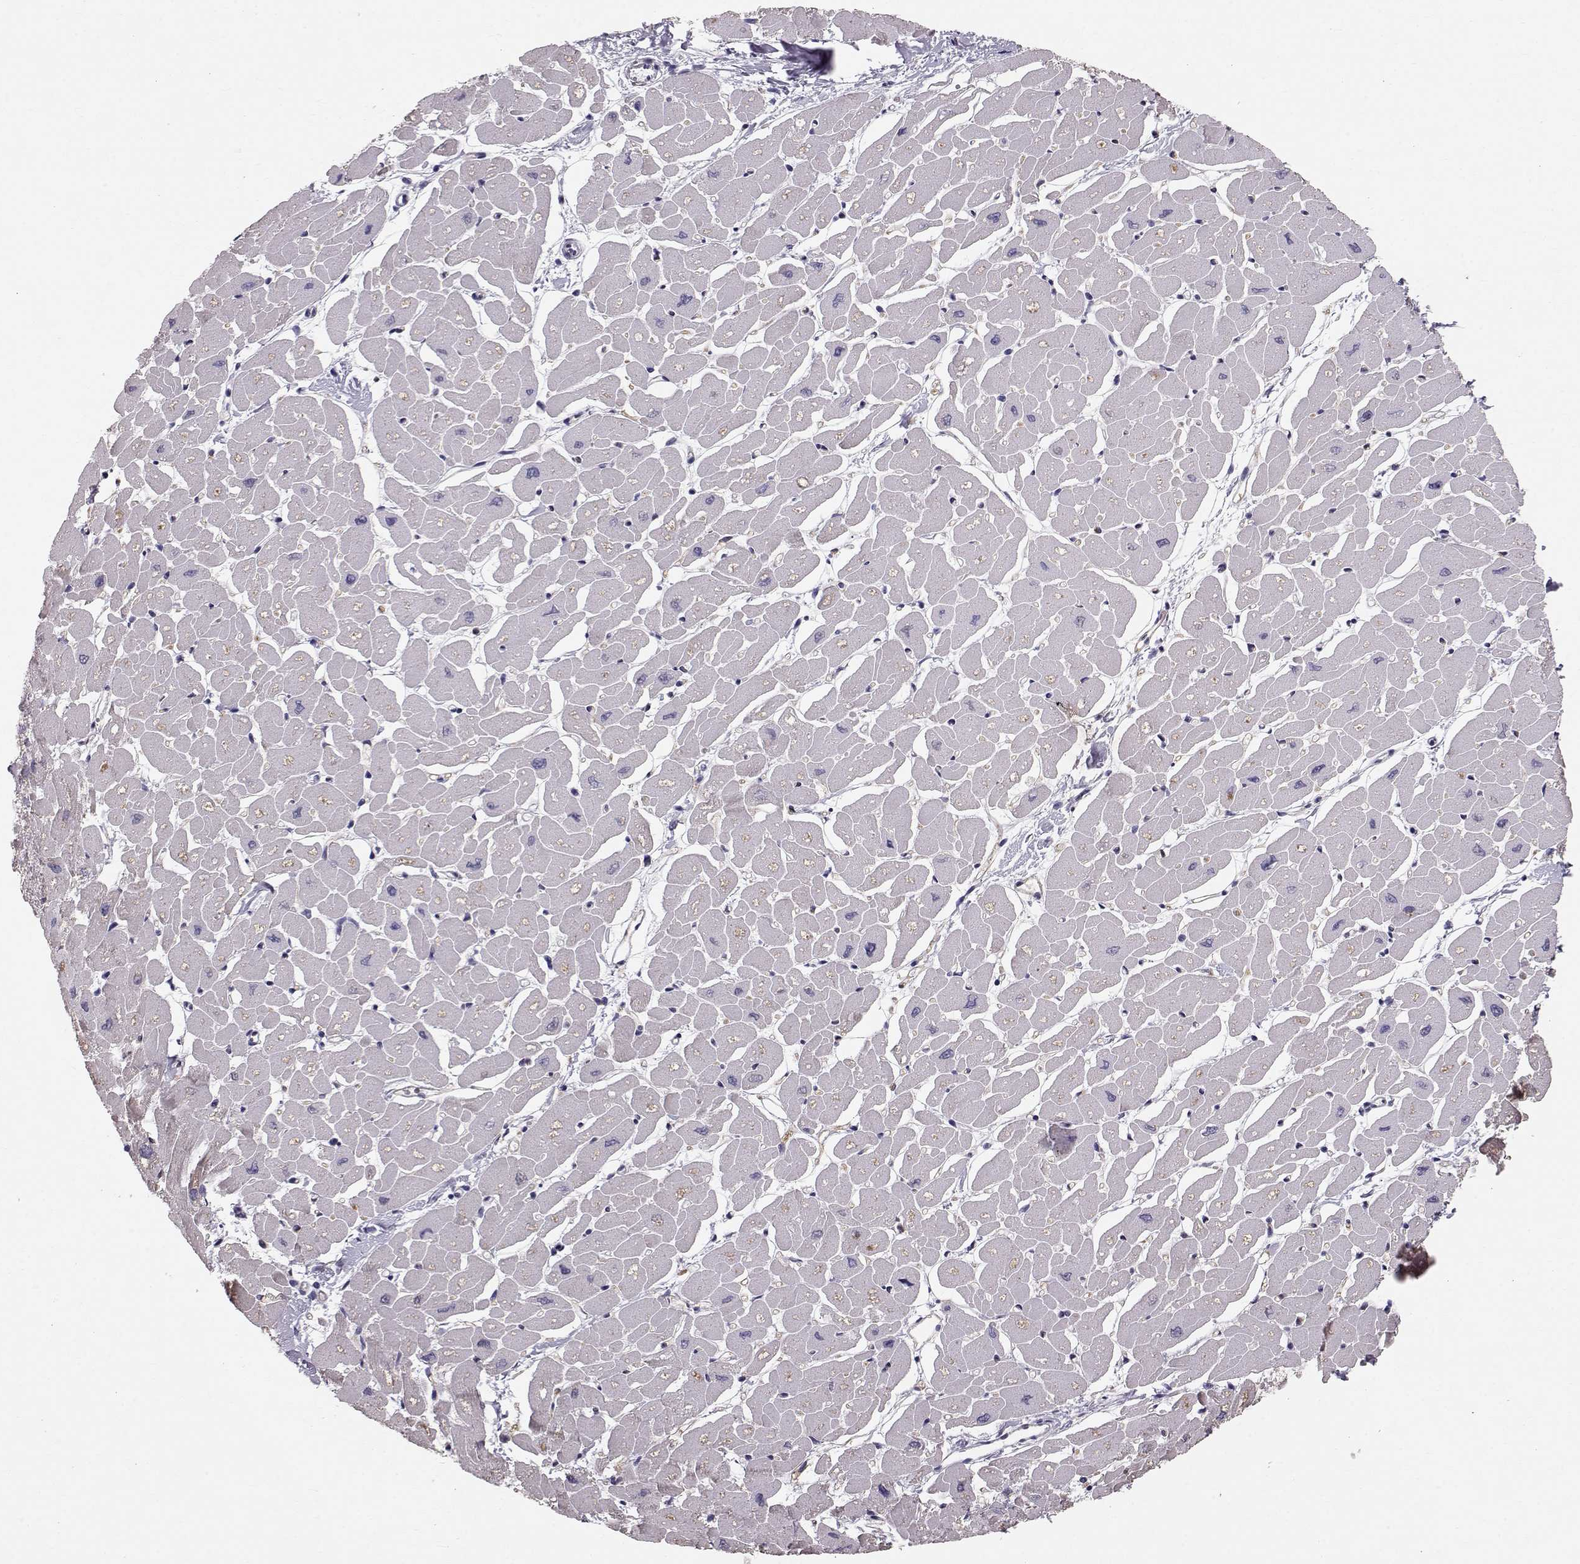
{"staining": {"intensity": "negative", "quantity": "none", "location": "none"}, "tissue": "heart muscle", "cell_type": "Cardiomyocytes", "image_type": "normal", "snomed": [{"axis": "morphology", "description": "Normal tissue, NOS"}, {"axis": "topography", "description": "Heart"}], "caption": "Protein analysis of normal heart muscle demonstrates no significant expression in cardiomyocytes. (DAB immunohistochemistry with hematoxylin counter stain).", "gene": "POU1F1", "patient": {"sex": "male", "age": 57}}